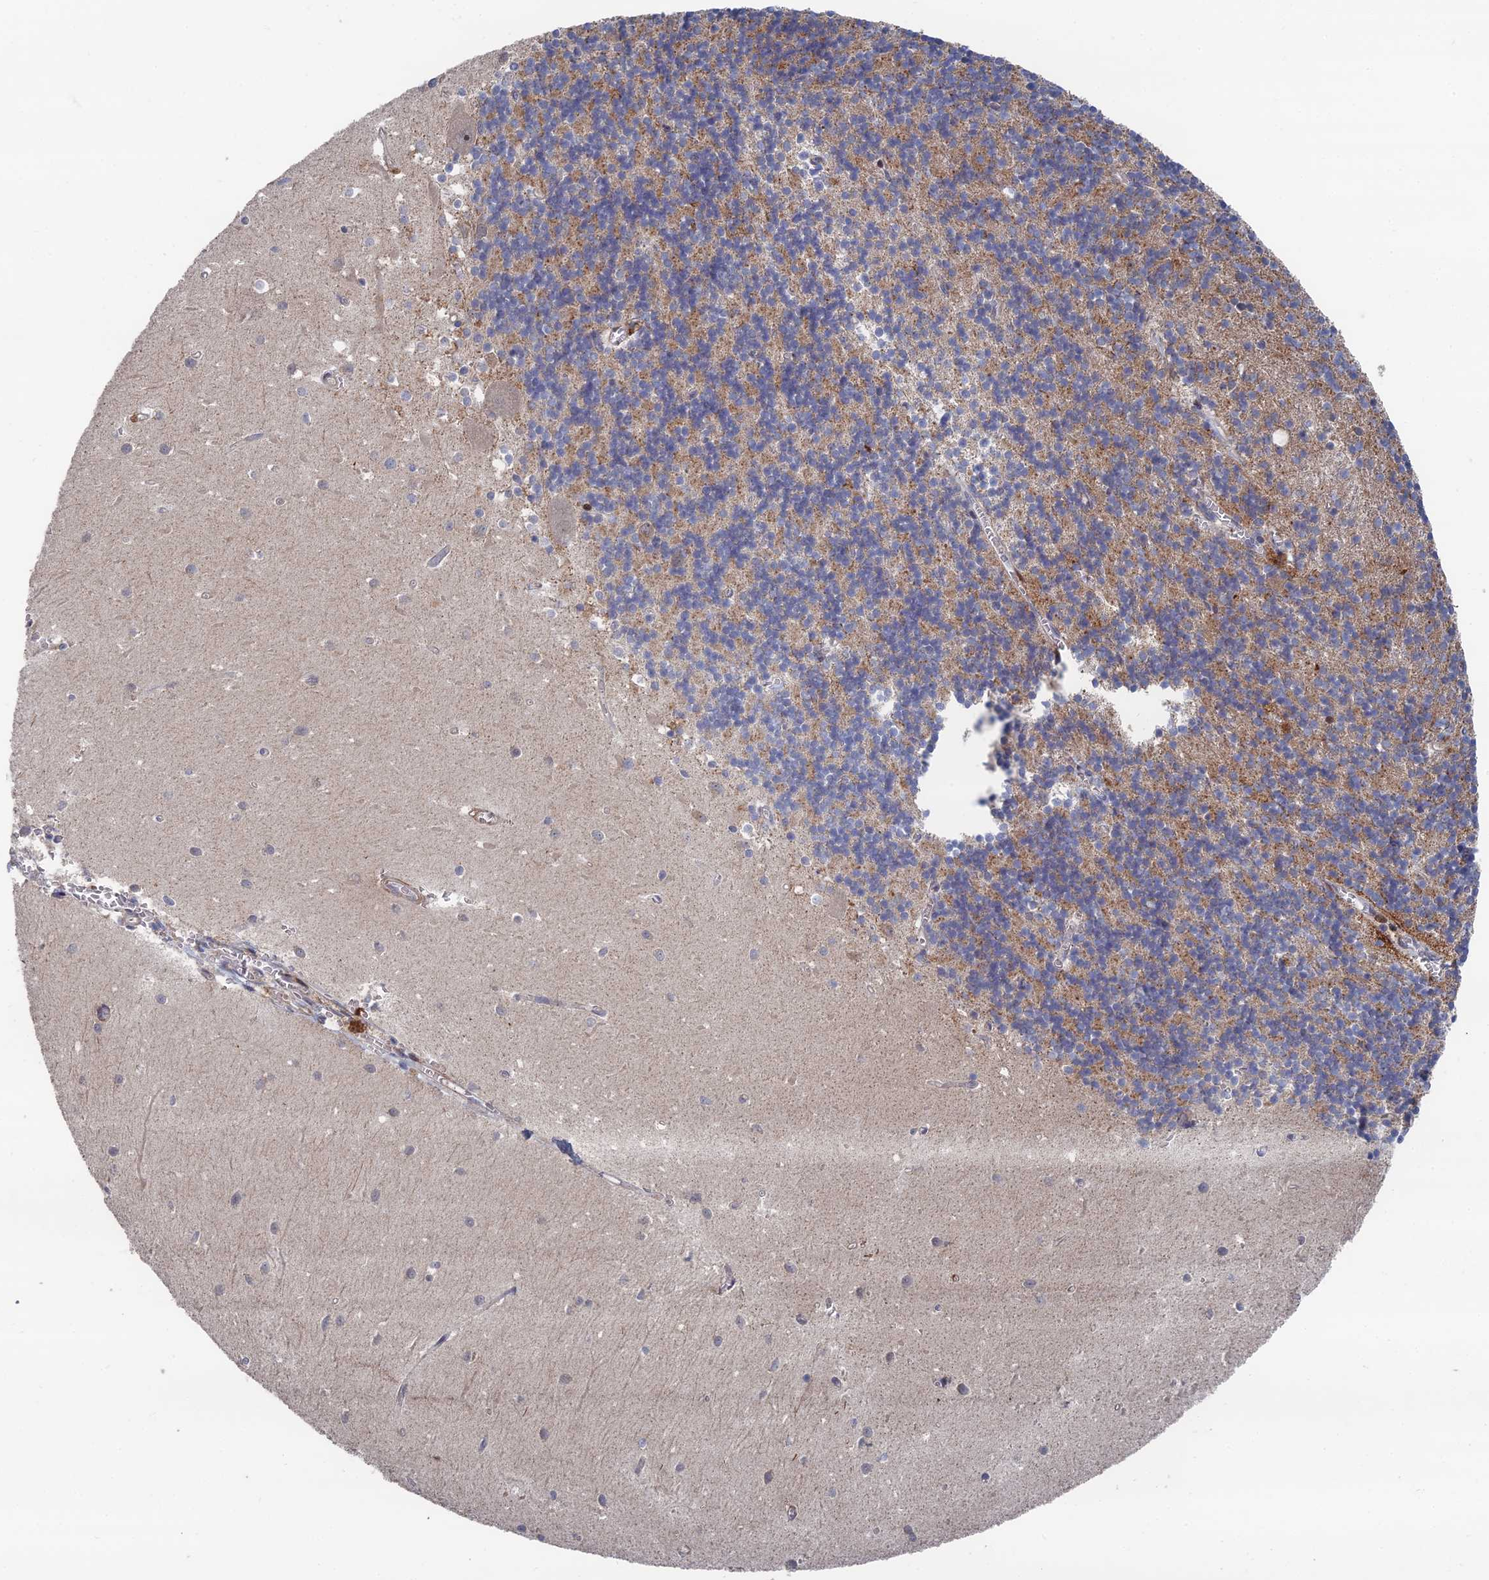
{"staining": {"intensity": "moderate", "quantity": "<25%", "location": "cytoplasmic/membranous"}, "tissue": "cerebellum", "cell_type": "Cells in granular layer", "image_type": "normal", "snomed": [{"axis": "morphology", "description": "Normal tissue, NOS"}, {"axis": "topography", "description": "Cerebellum"}], "caption": "A brown stain labels moderate cytoplasmic/membranous staining of a protein in cells in granular layer of normal cerebellum.", "gene": "GTF2IRD1", "patient": {"sex": "male", "age": 54}}